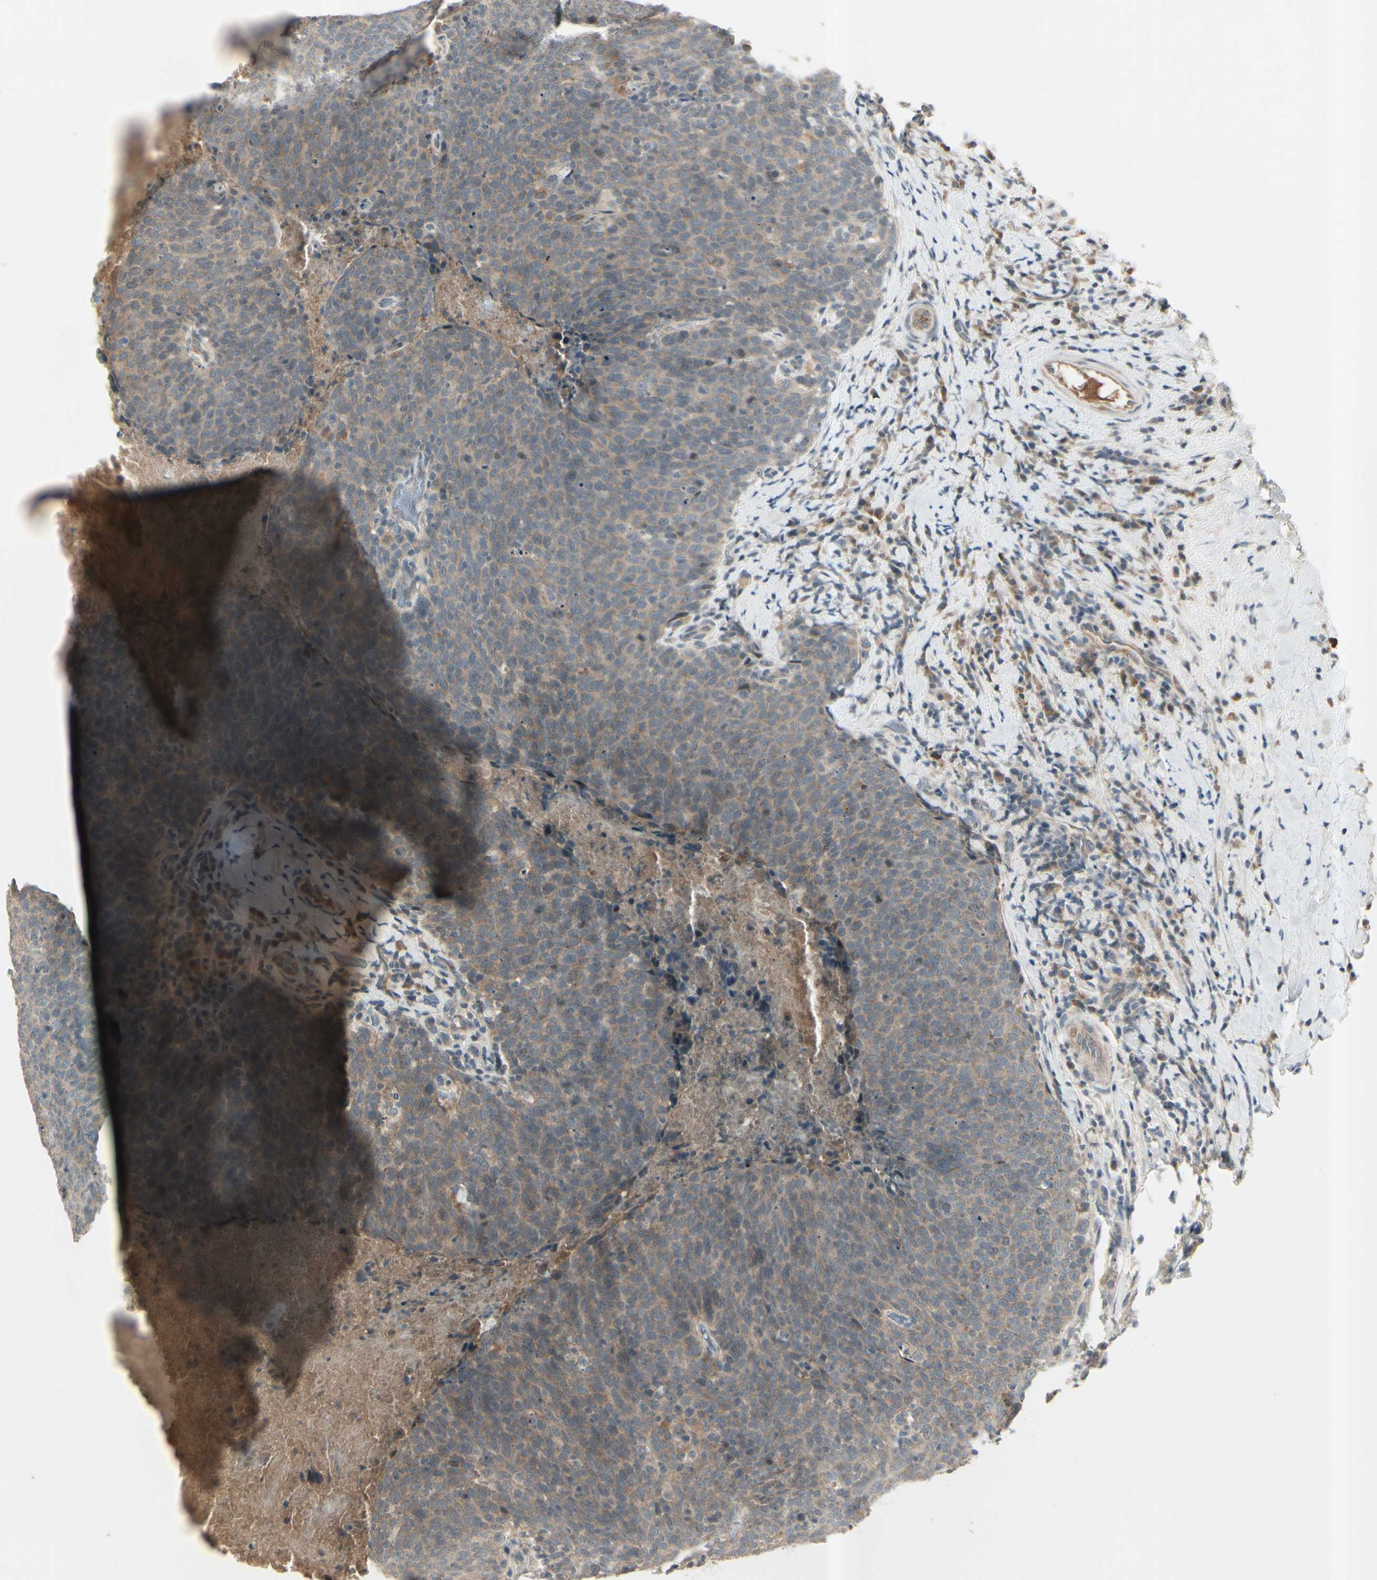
{"staining": {"intensity": "weak", "quantity": ">75%", "location": "cytoplasmic/membranous"}, "tissue": "head and neck cancer", "cell_type": "Tumor cells", "image_type": "cancer", "snomed": [{"axis": "morphology", "description": "Squamous cell carcinoma, NOS"}, {"axis": "morphology", "description": "Squamous cell carcinoma, metastatic, NOS"}, {"axis": "topography", "description": "Lymph node"}, {"axis": "topography", "description": "Head-Neck"}], "caption": "The immunohistochemical stain highlights weak cytoplasmic/membranous expression in tumor cells of squamous cell carcinoma (head and neck) tissue.", "gene": "ICAM5", "patient": {"sex": "male", "age": 62}}